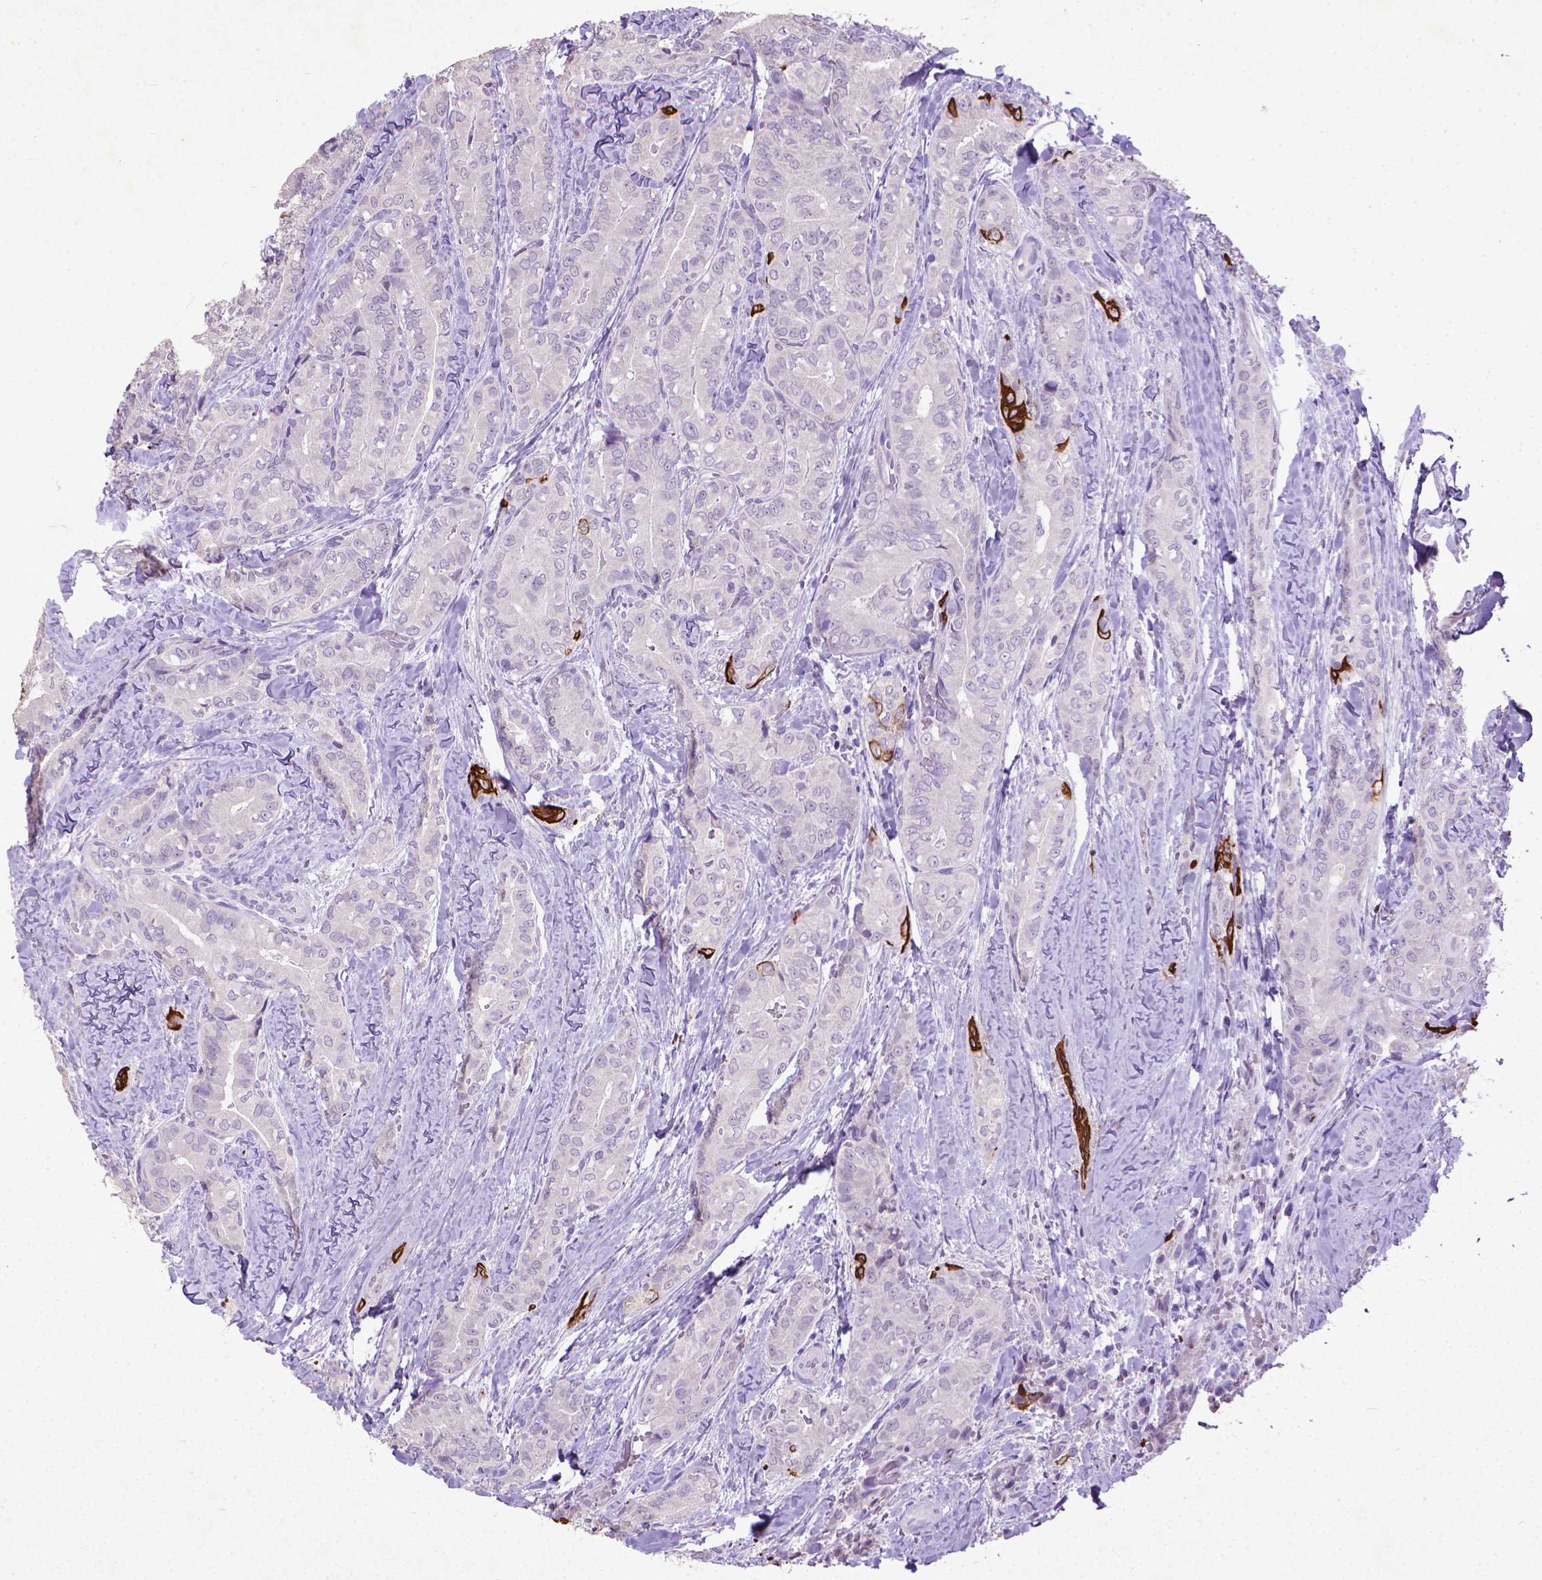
{"staining": {"intensity": "negative", "quantity": "none", "location": "none"}, "tissue": "thyroid cancer", "cell_type": "Tumor cells", "image_type": "cancer", "snomed": [{"axis": "morphology", "description": "Papillary adenocarcinoma, NOS"}, {"axis": "topography", "description": "Thyroid gland"}], "caption": "The IHC histopathology image has no significant staining in tumor cells of thyroid cancer (papillary adenocarcinoma) tissue.", "gene": "KRT5", "patient": {"sex": "male", "age": 61}}